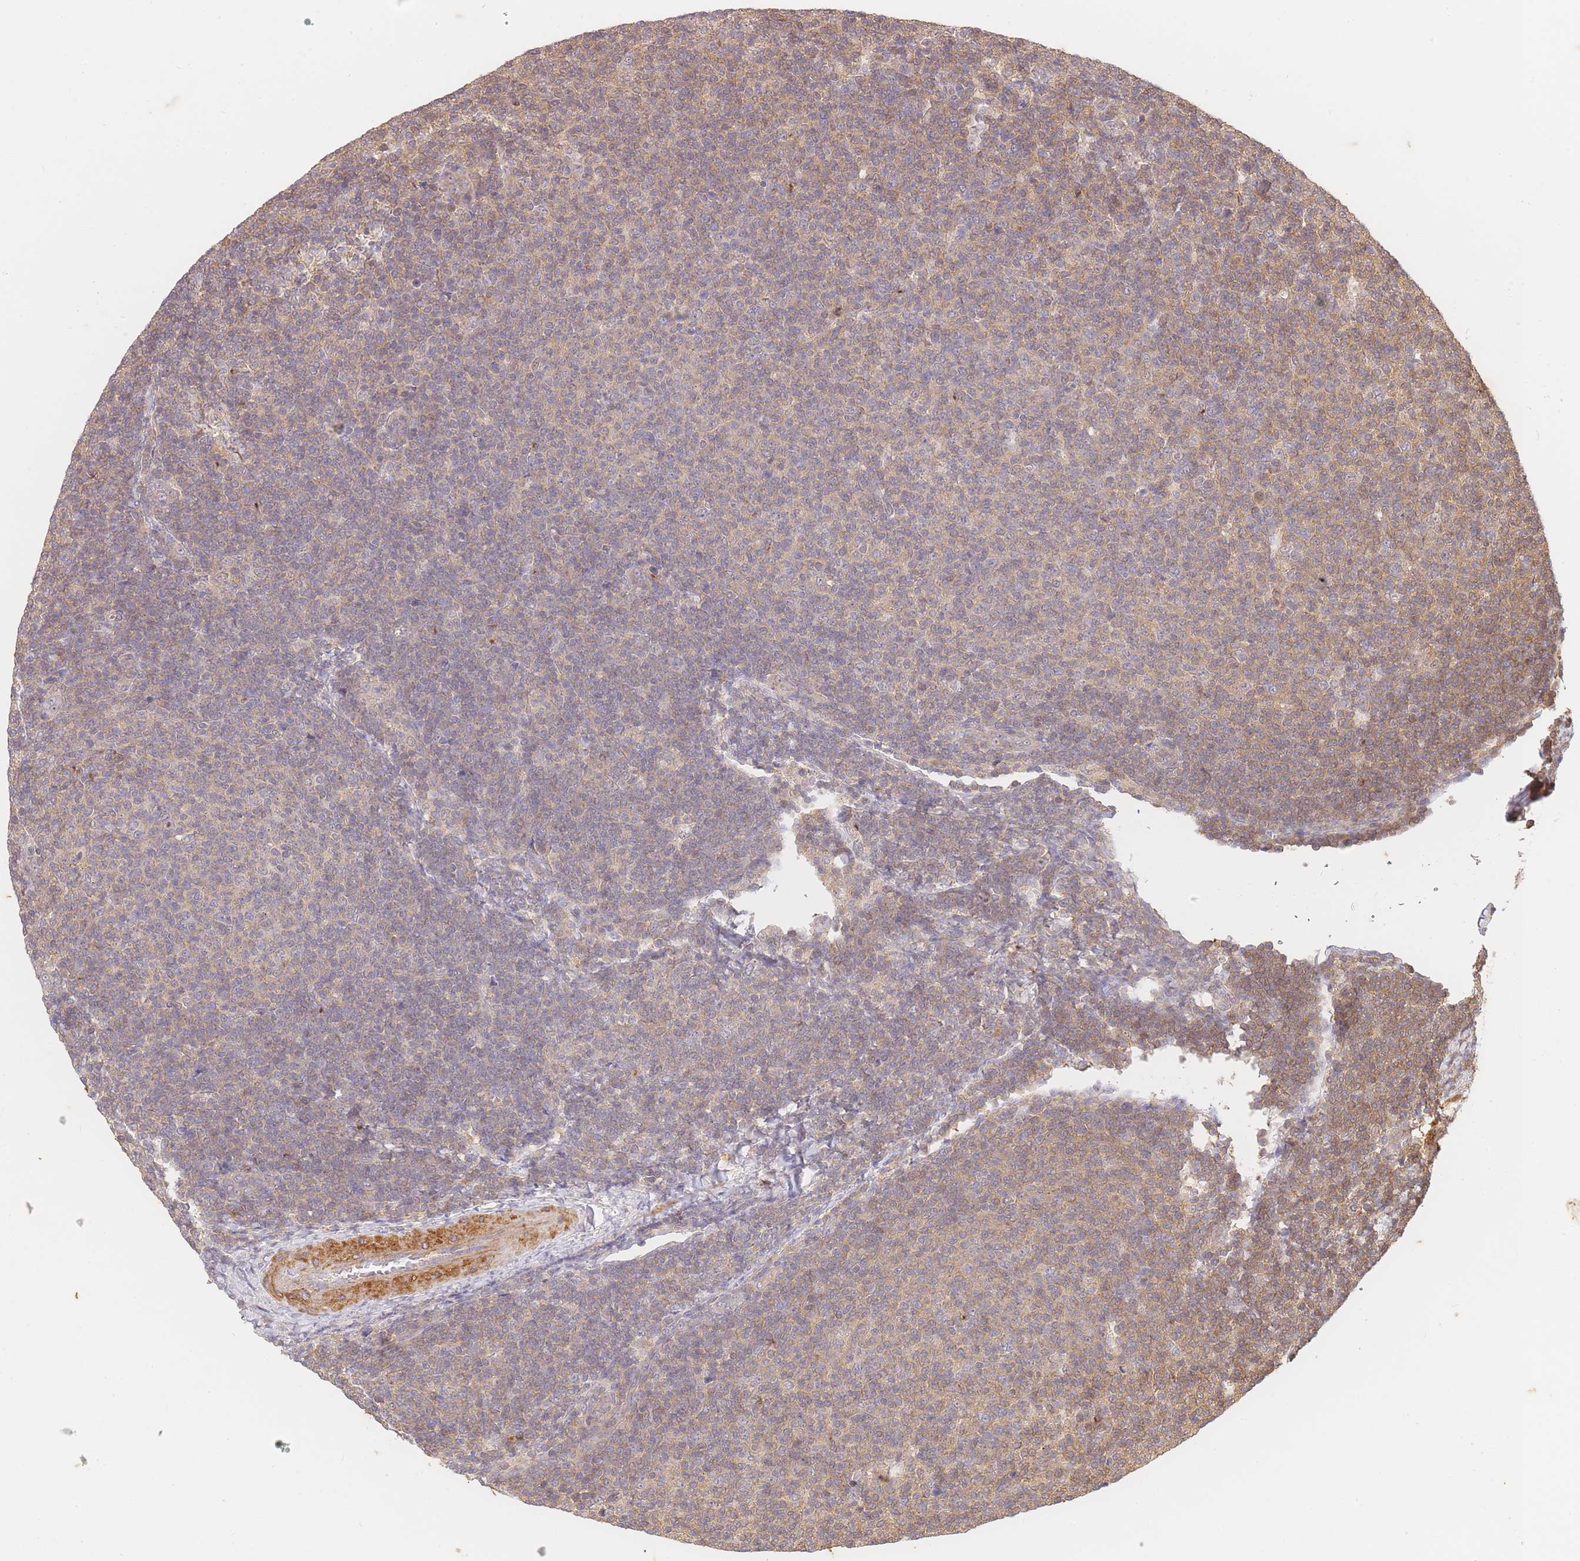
{"staining": {"intensity": "moderate", "quantity": "25%-75%", "location": "cytoplasmic/membranous"}, "tissue": "lymphoma", "cell_type": "Tumor cells", "image_type": "cancer", "snomed": [{"axis": "morphology", "description": "Malignant lymphoma, non-Hodgkin's type, Low grade"}, {"axis": "topography", "description": "Lymph node"}], "caption": "Immunohistochemical staining of human lymphoma exhibits medium levels of moderate cytoplasmic/membranous protein expression in about 25%-75% of tumor cells.", "gene": "ST8SIA4", "patient": {"sex": "male", "age": 66}}